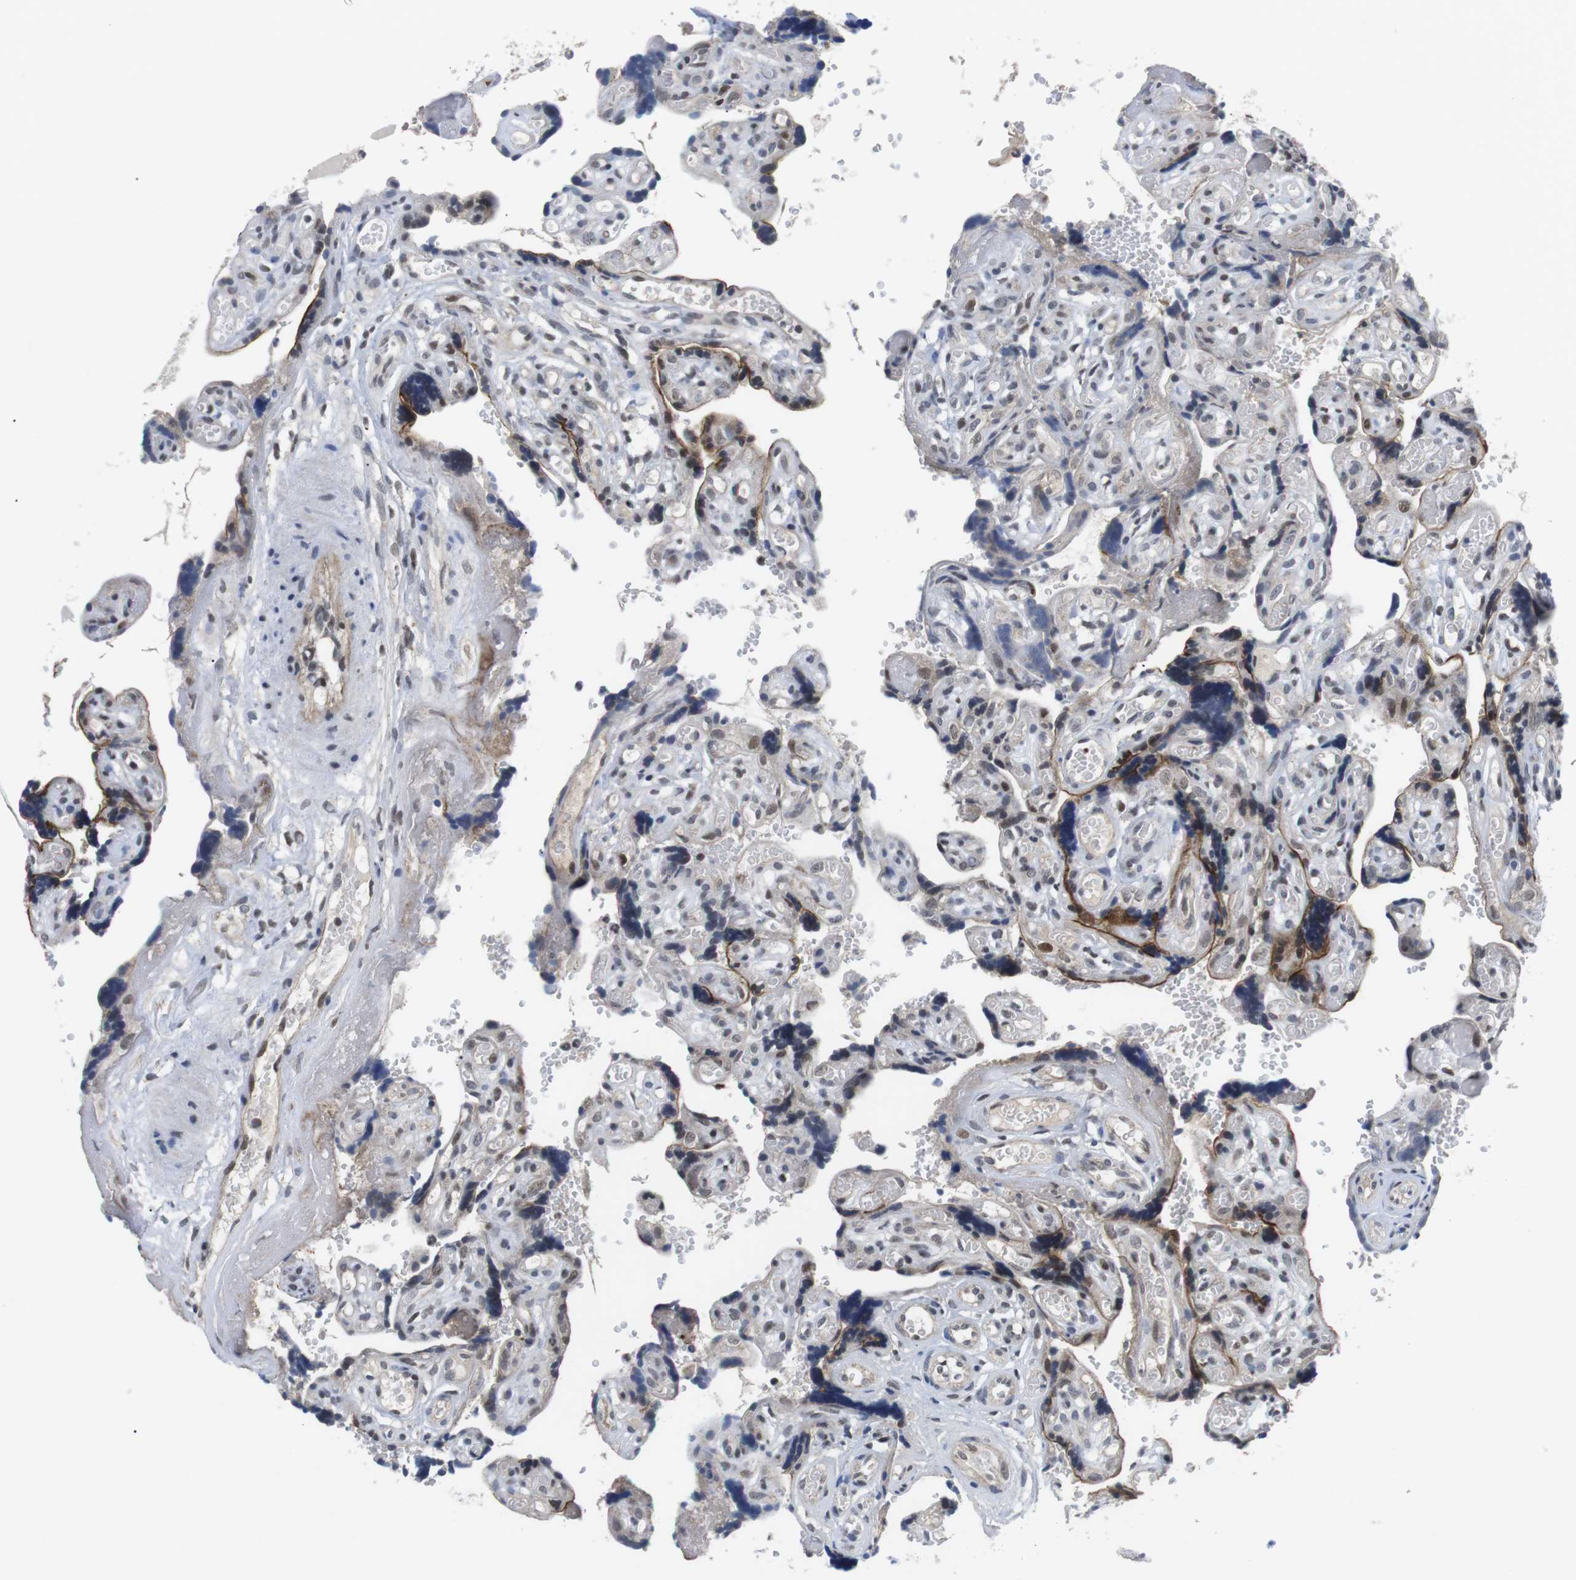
{"staining": {"intensity": "moderate", "quantity": ">75%", "location": "nuclear"}, "tissue": "placenta", "cell_type": "Decidual cells", "image_type": "normal", "snomed": [{"axis": "morphology", "description": "Normal tissue, NOS"}, {"axis": "topography", "description": "Placenta"}], "caption": "Decidual cells exhibit moderate nuclear expression in about >75% of cells in benign placenta.", "gene": "NECTIN1", "patient": {"sex": "female", "age": 30}}